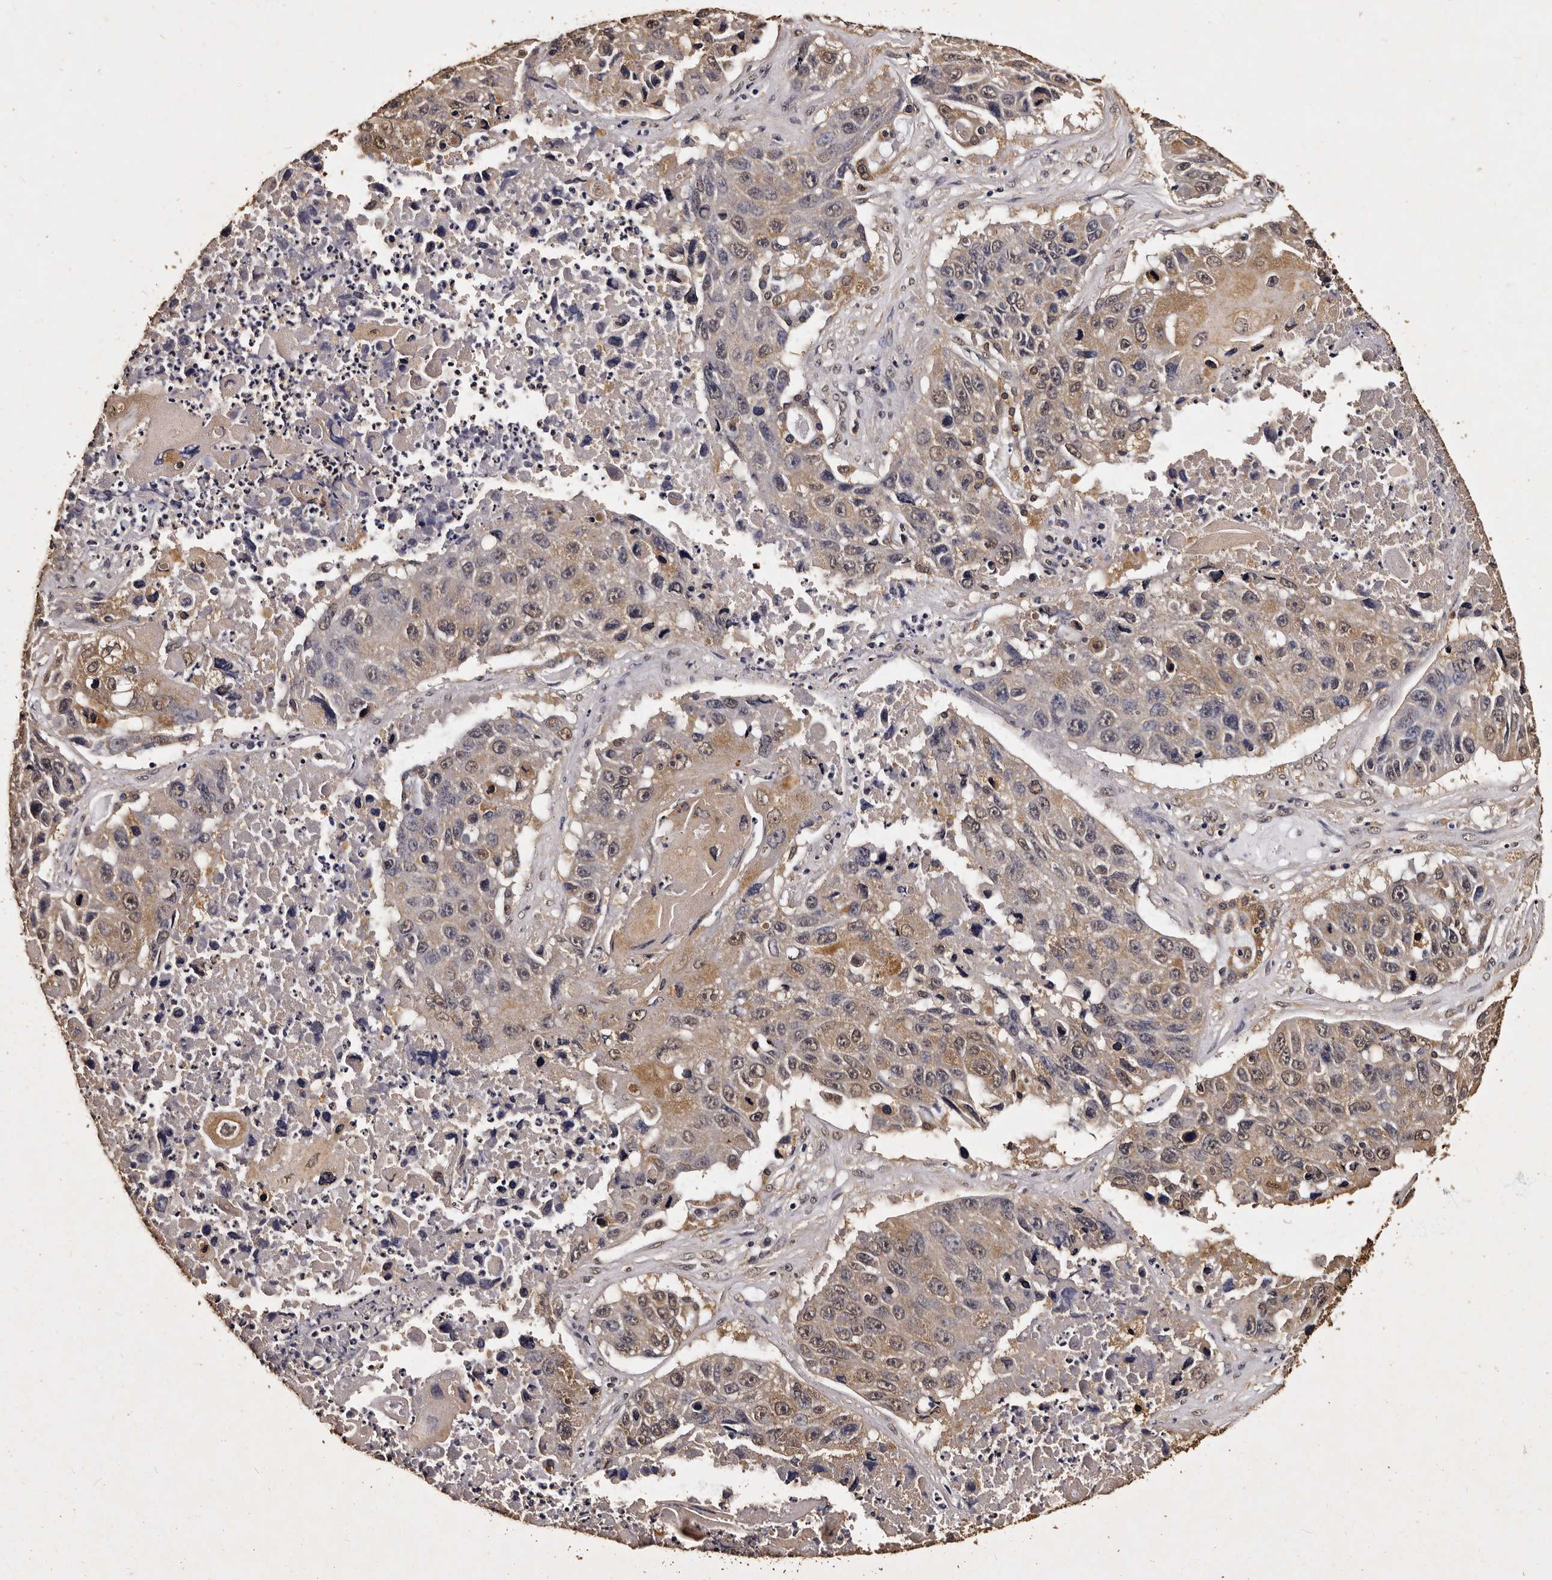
{"staining": {"intensity": "moderate", "quantity": "25%-75%", "location": "cytoplasmic/membranous,nuclear"}, "tissue": "lung cancer", "cell_type": "Tumor cells", "image_type": "cancer", "snomed": [{"axis": "morphology", "description": "Squamous cell carcinoma, NOS"}, {"axis": "topography", "description": "Lung"}], "caption": "Human lung cancer stained with a brown dye demonstrates moderate cytoplasmic/membranous and nuclear positive positivity in approximately 25%-75% of tumor cells.", "gene": "PARS2", "patient": {"sex": "male", "age": 61}}